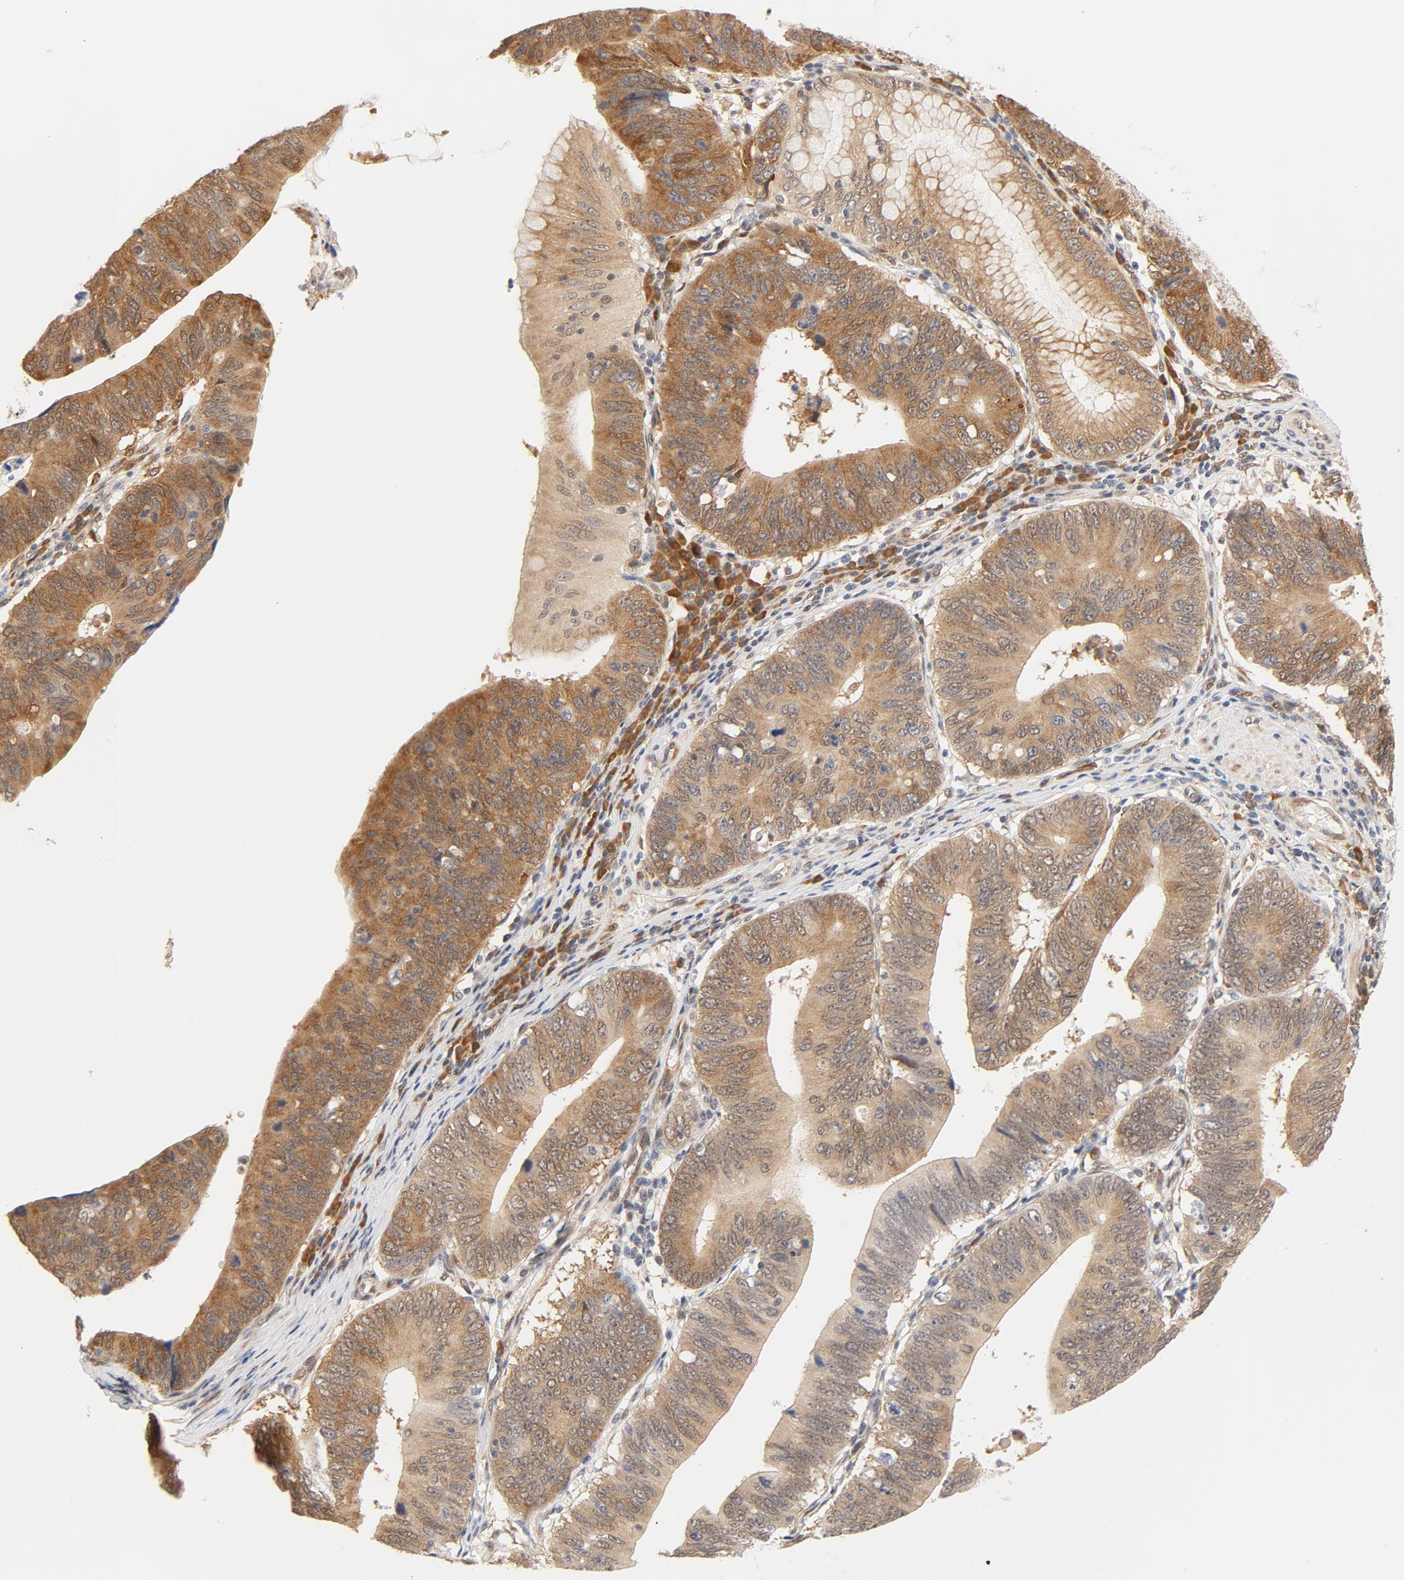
{"staining": {"intensity": "moderate", "quantity": ">75%", "location": "cytoplasmic/membranous"}, "tissue": "stomach cancer", "cell_type": "Tumor cells", "image_type": "cancer", "snomed": [{"axis": "morphology", "description": "Adenocarcinoma, NOS"}, {"axis": "topography", "description": "Stomach"}], "caption": "A brown stain highlights moderate cytoplasmic/membranous expression of a protein in human adenocarcinoma (stomach) tumor cells. Ihc stains the protein in brown and the nuclei are stained blue.", "gene": "EIF4E", "patient": {"sex": "male", "age": 59}}